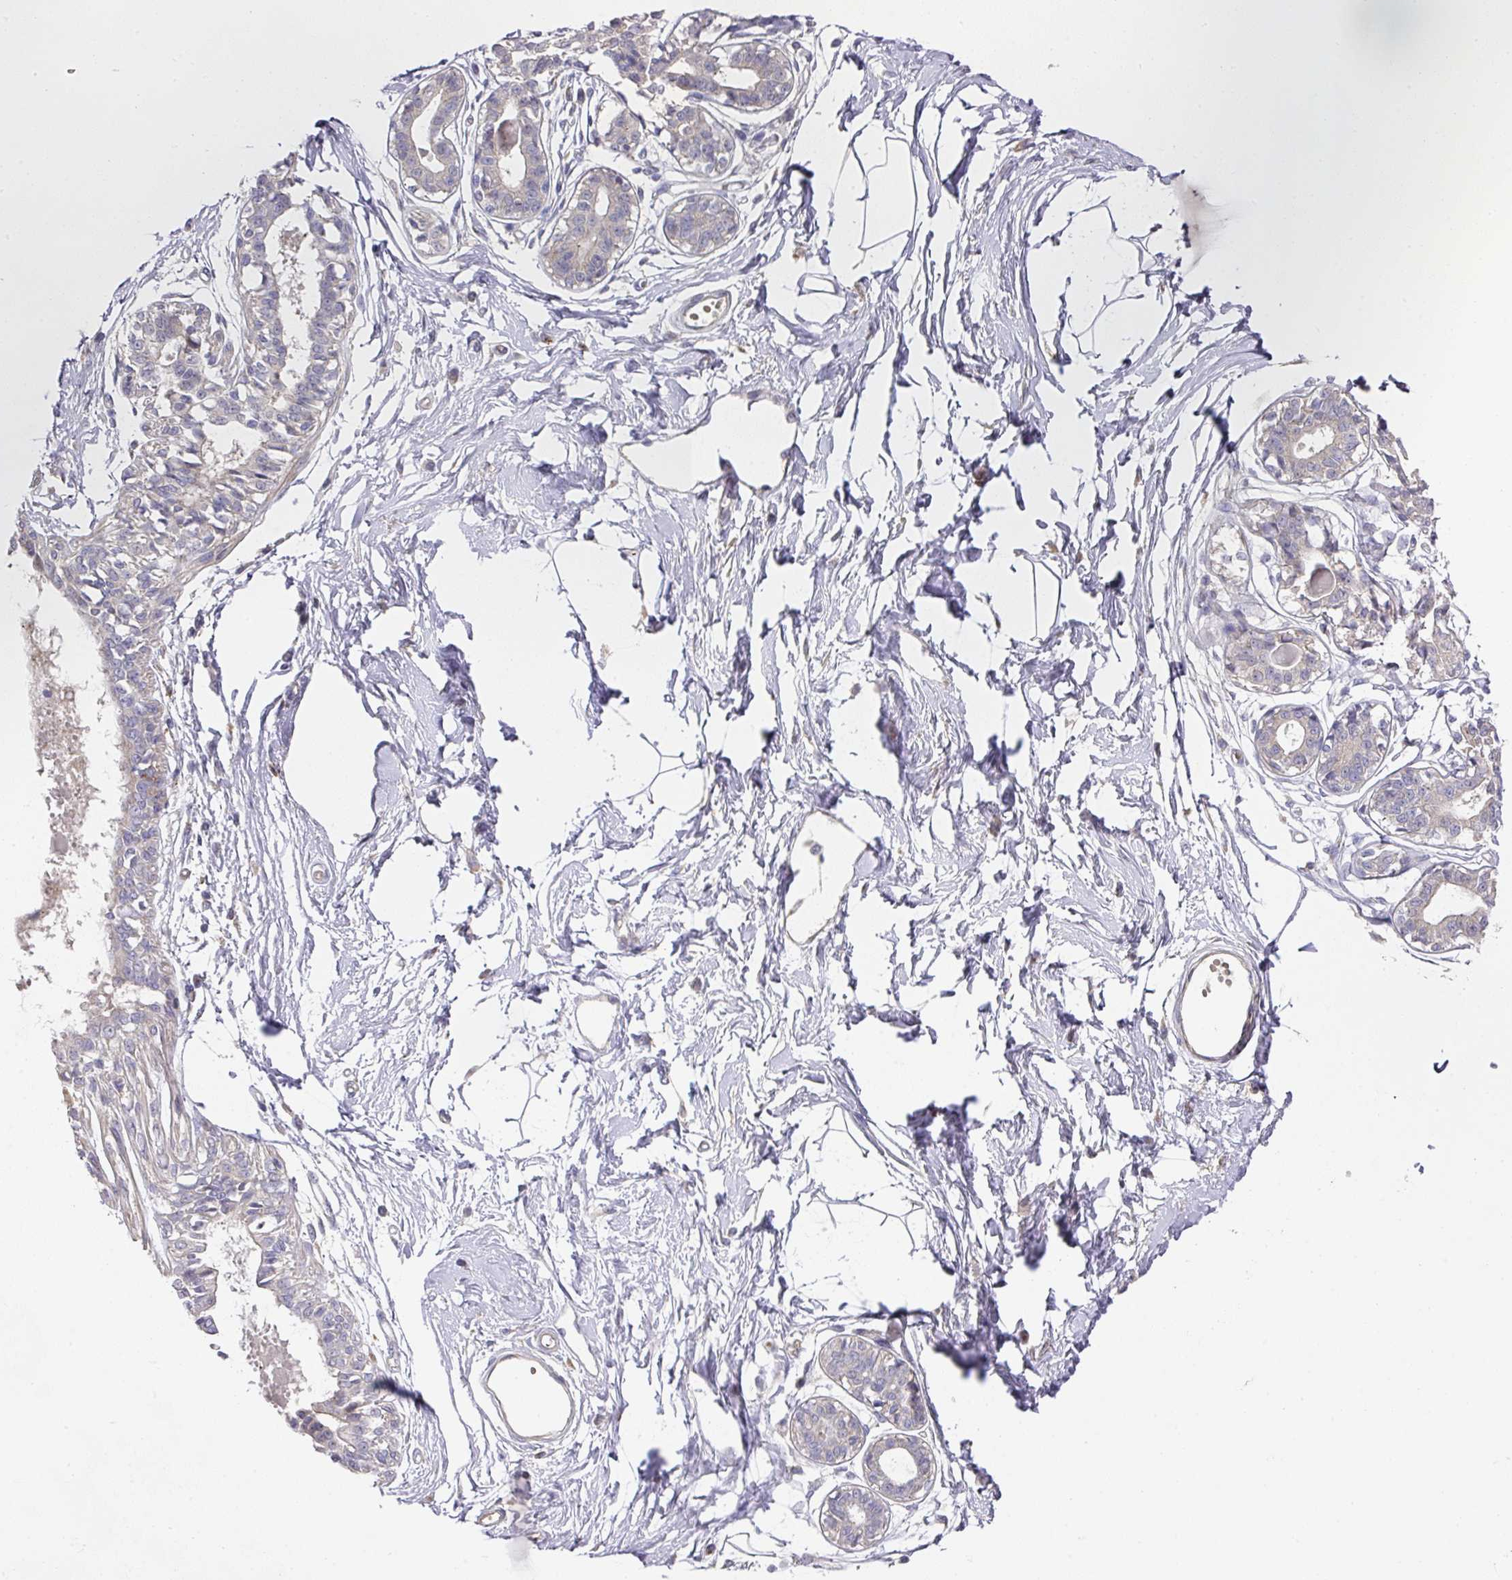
{"staining": {"intensity": "negative", "quantity": "none", "location": "none"}, "tissue": "breast", "cell_type": "Adipocytes", "image_type": "normal", "snomed": [{"axis": "morphology", "description": "Normal tissue, NOS"}, {"axis": "topography", "description": "Breast"}], "caption": "A high-resolution micrograph shows IHC staining of unremarkable breast, which exhibits no significant expression in adipocytes. (DAB immunohistochemistry with hematoxylin counter stain).", "gene": "TARM1", "patient": {"sex": "female", "age": 45}}